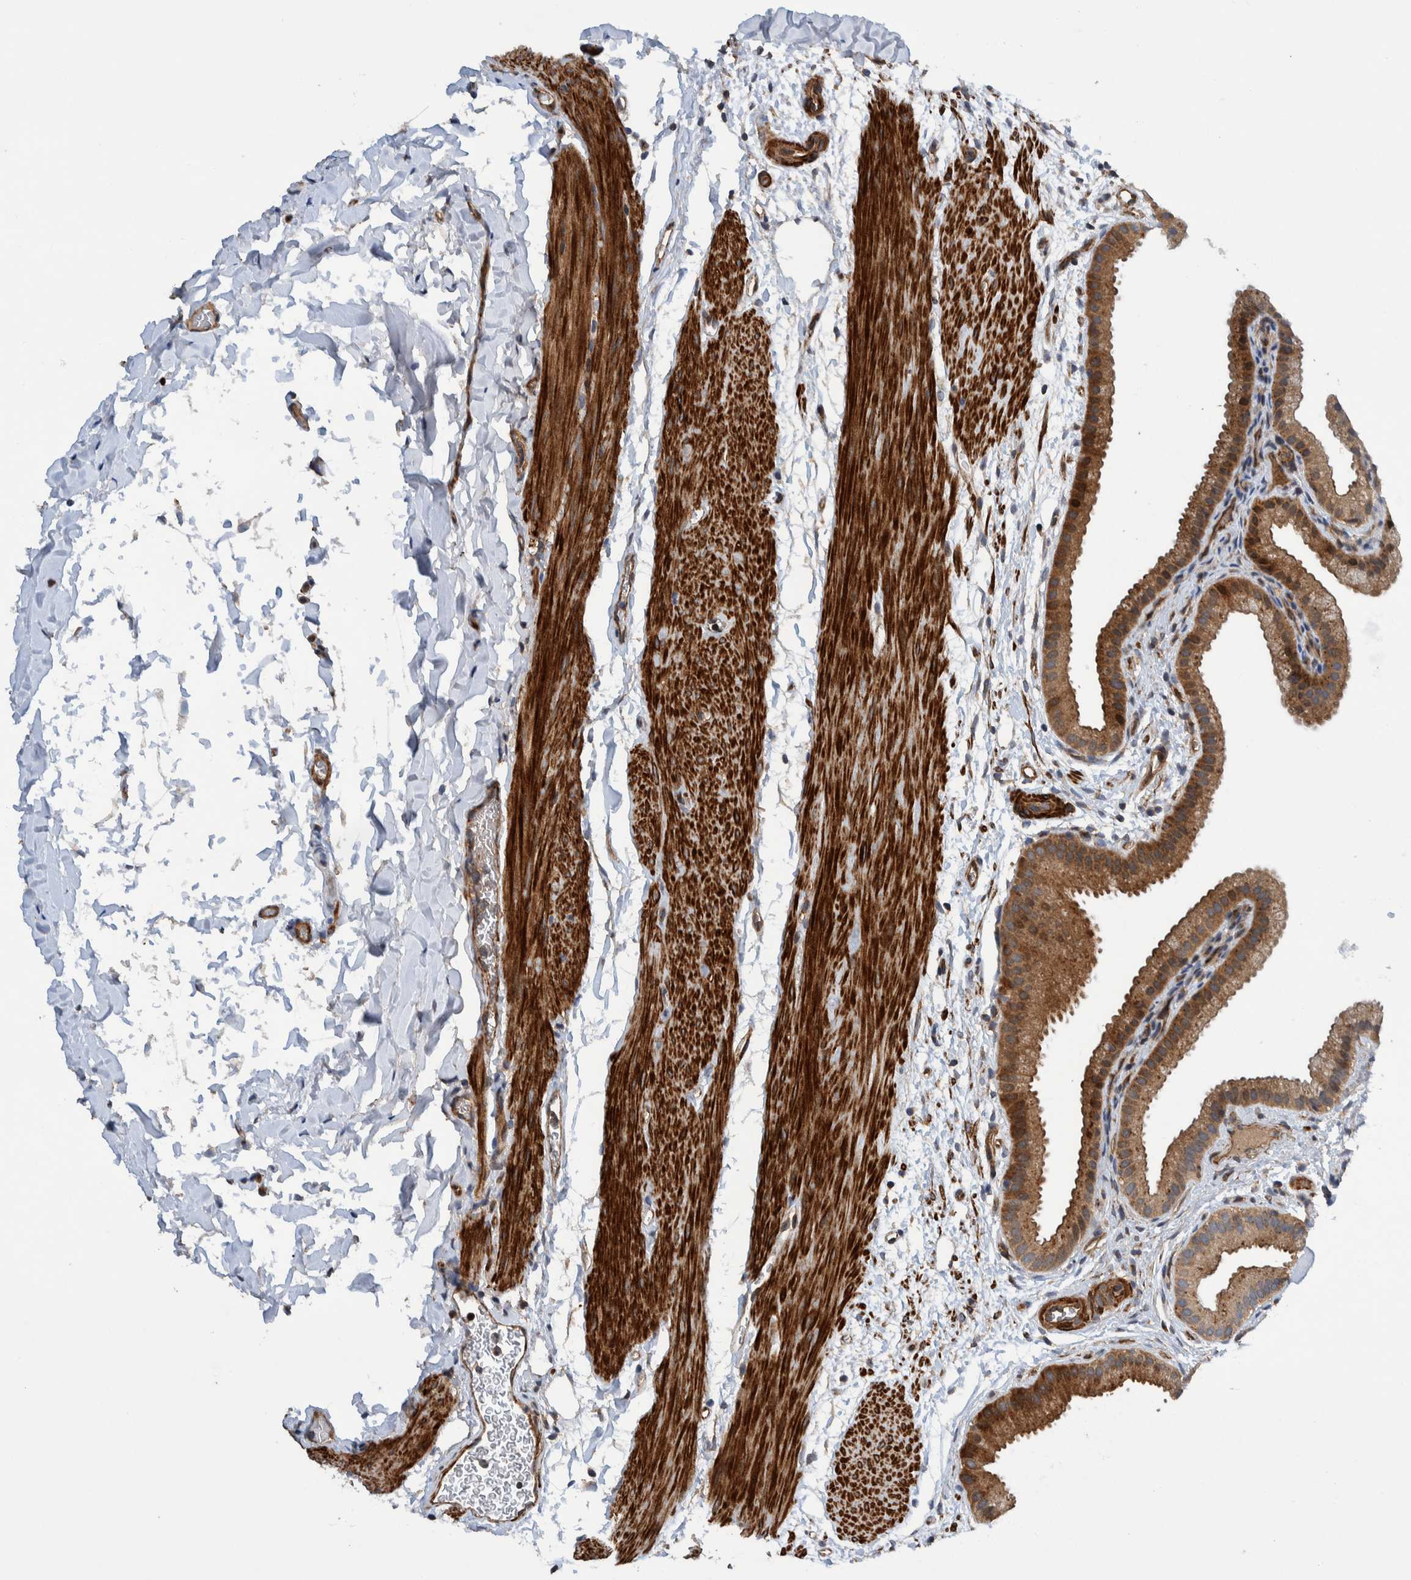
{"staining": {"intensity": "moderate", "quantity": ">75%", "location": "cytoplasmic/membranous"}, "tissue": "gallbladder", "cell_type": "Glandular cells", "image_type": "normal", "snomed": [{"axis": "morphology", "description": "Normal tissue, NOS"}, {"axis": "topography", "description": "Gallbladder"}], "caption": "Immunohistochemistry (IHC) staining of unremarkable gallbladder, which reveals medium levels of moderate cytoplasmic/membranous staining in approximately >75% of glandular cells indicating moderate cytoplasmic/membranous protein positivity. The staining was performed using DAB (3,3'-diaminobenzidine) (brown) for protein detection and nuclei were counterstained in hematoxylin (blue).", "gene": "GRPEL2", "patient": {"sex": "female", "age": 64}}